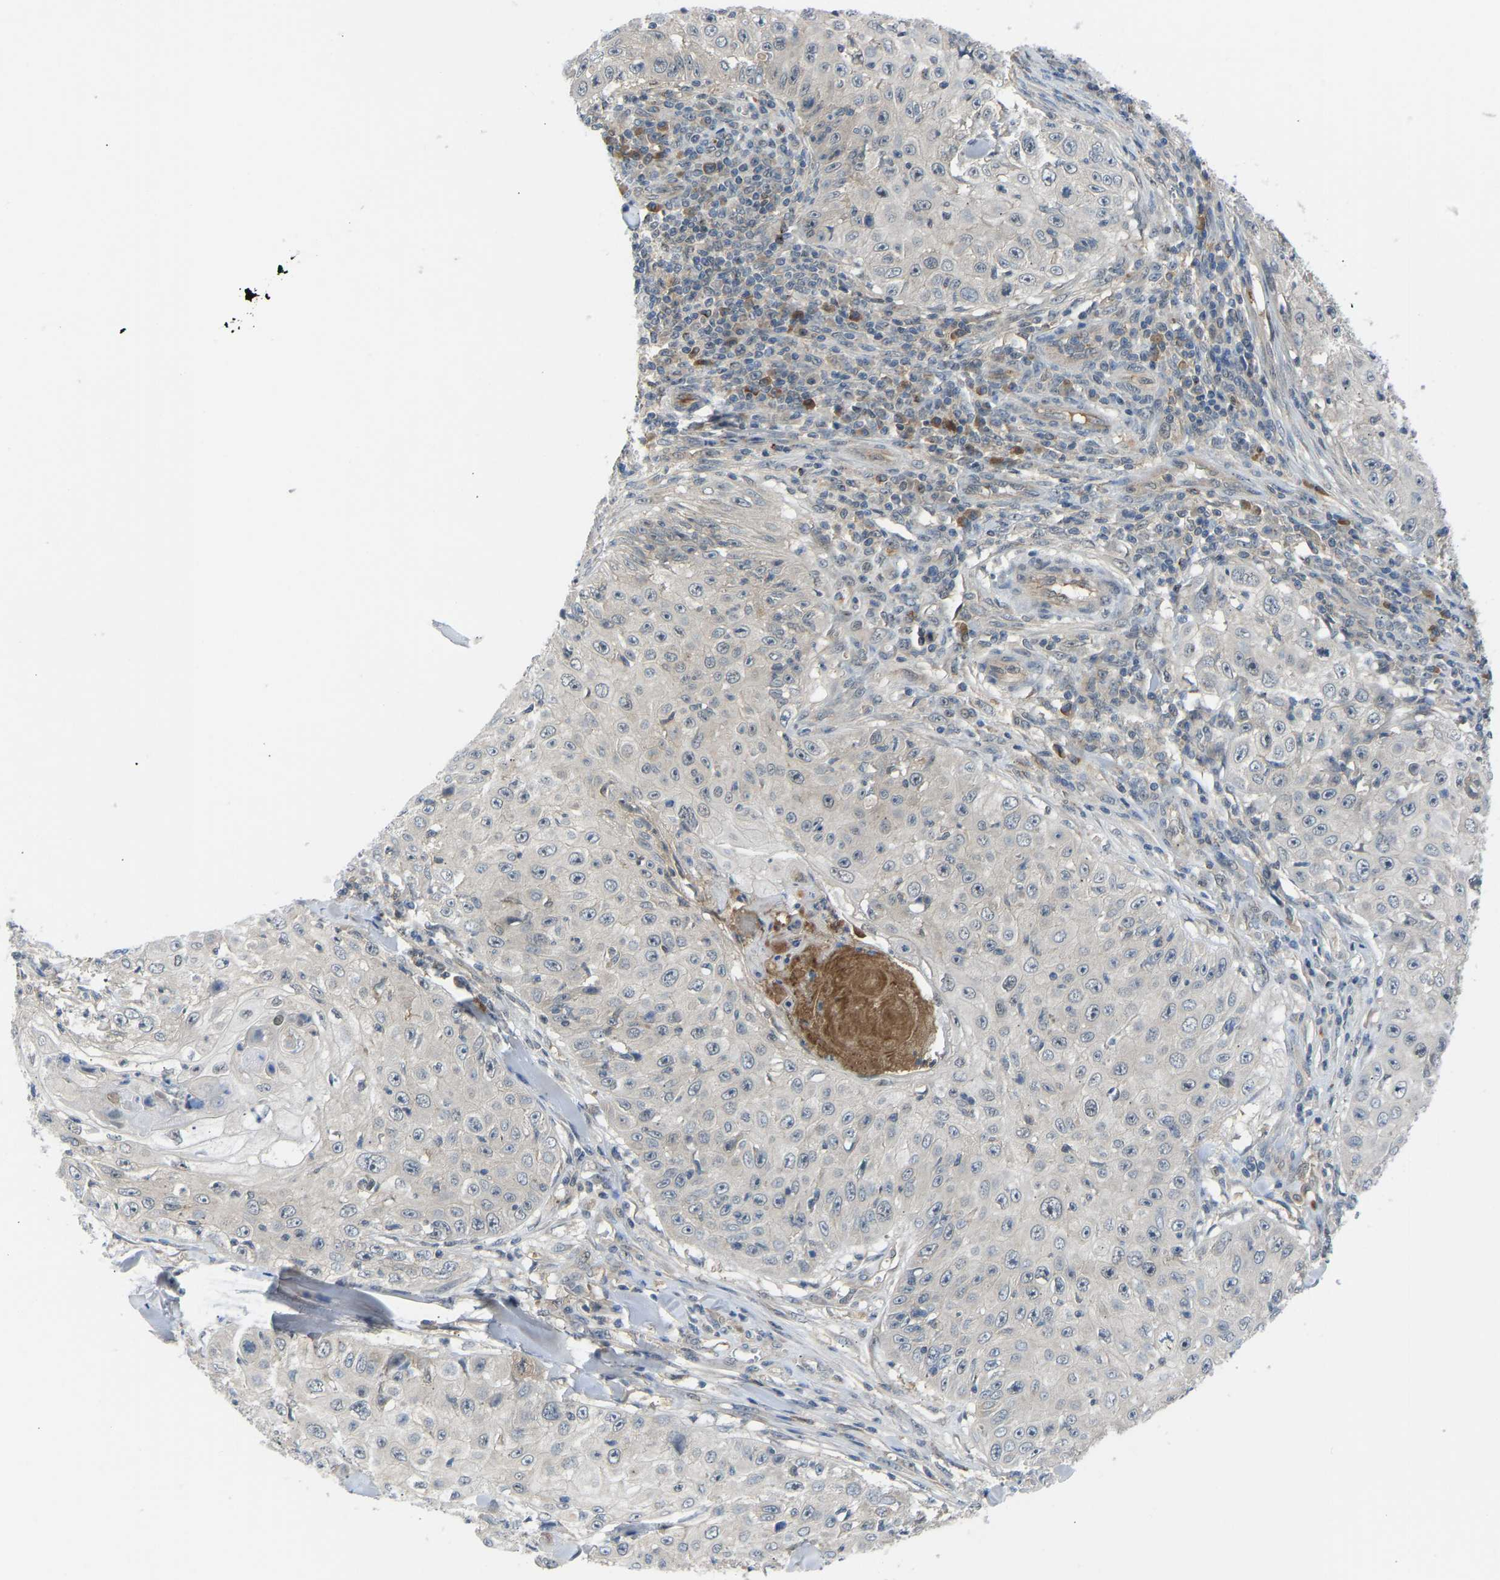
{"staining": {"intensity": "negative", "quantity": "none", "location": "none"}, "tissue": "skin cancer", "cell_type": "Tumor cells", "image_type": "cancer", "snomed": [{"axis": "morphology", "description": "Squamous cell carcinoma, NOS"}, {"axis": "topography", "description": "Skin"}], "caption": "DAB immunohistochemical staining of skin cancer (squamous cell carcinoma) reveals no significant expression in tumor cells.", "gene": "ZNF251", "patient": {"sex": "male", "age": 86}}